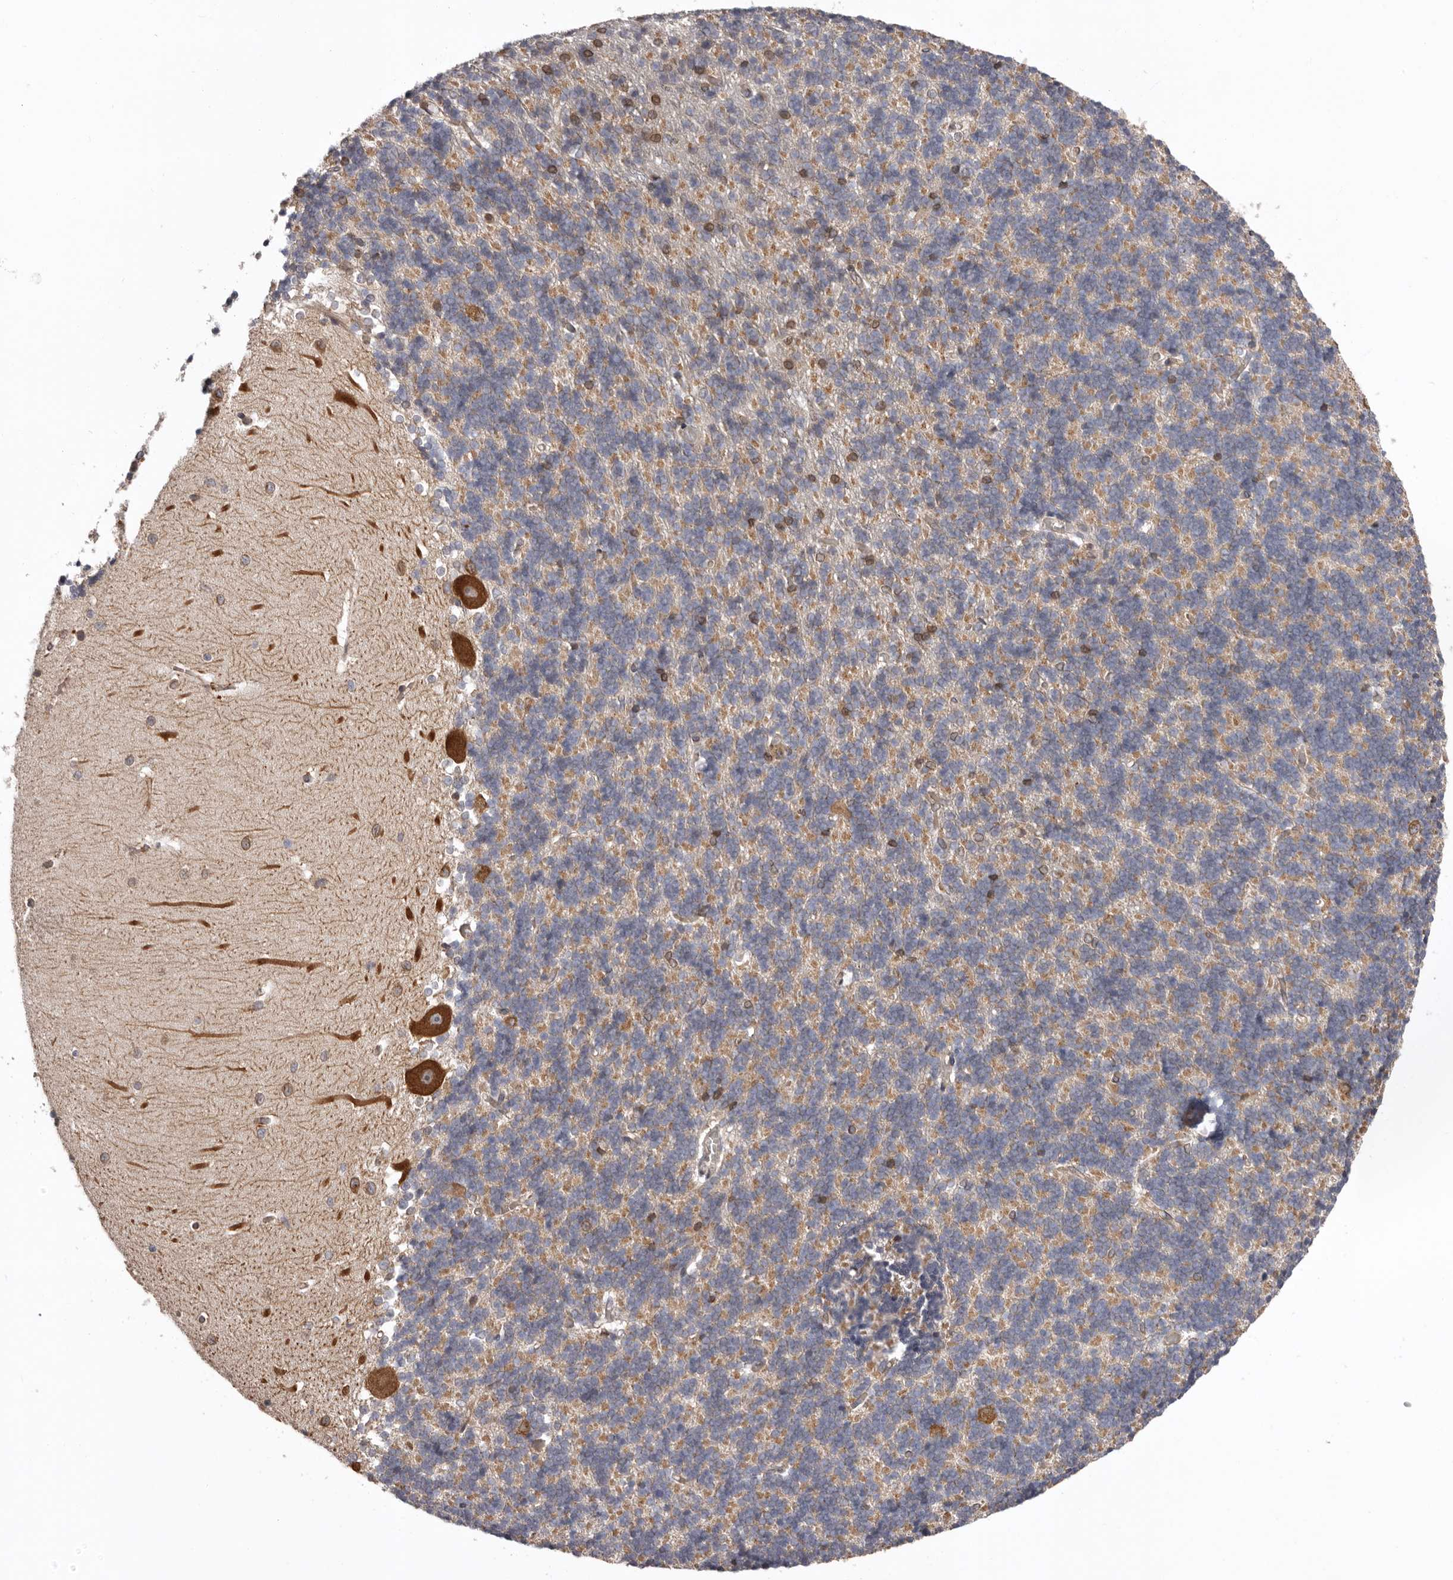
{"staining": {"intensity": "negative", "quantity": "none", "location": "none"}, "tissue": "cerebellum", "cell_type": "Cells in granular layer", "image_type": "normal", "snomed": [{"axis": "morphology", "description": "Normal tissue, NOS"}, {"axis": "topography", "description": "Cerebellum"}], "caption": "Photomicrograph shows no protein staining in cells in granular layer of benign cerebellum.", "gene": "TMUB1", "patient": {"sex": "male", "age": 37}}